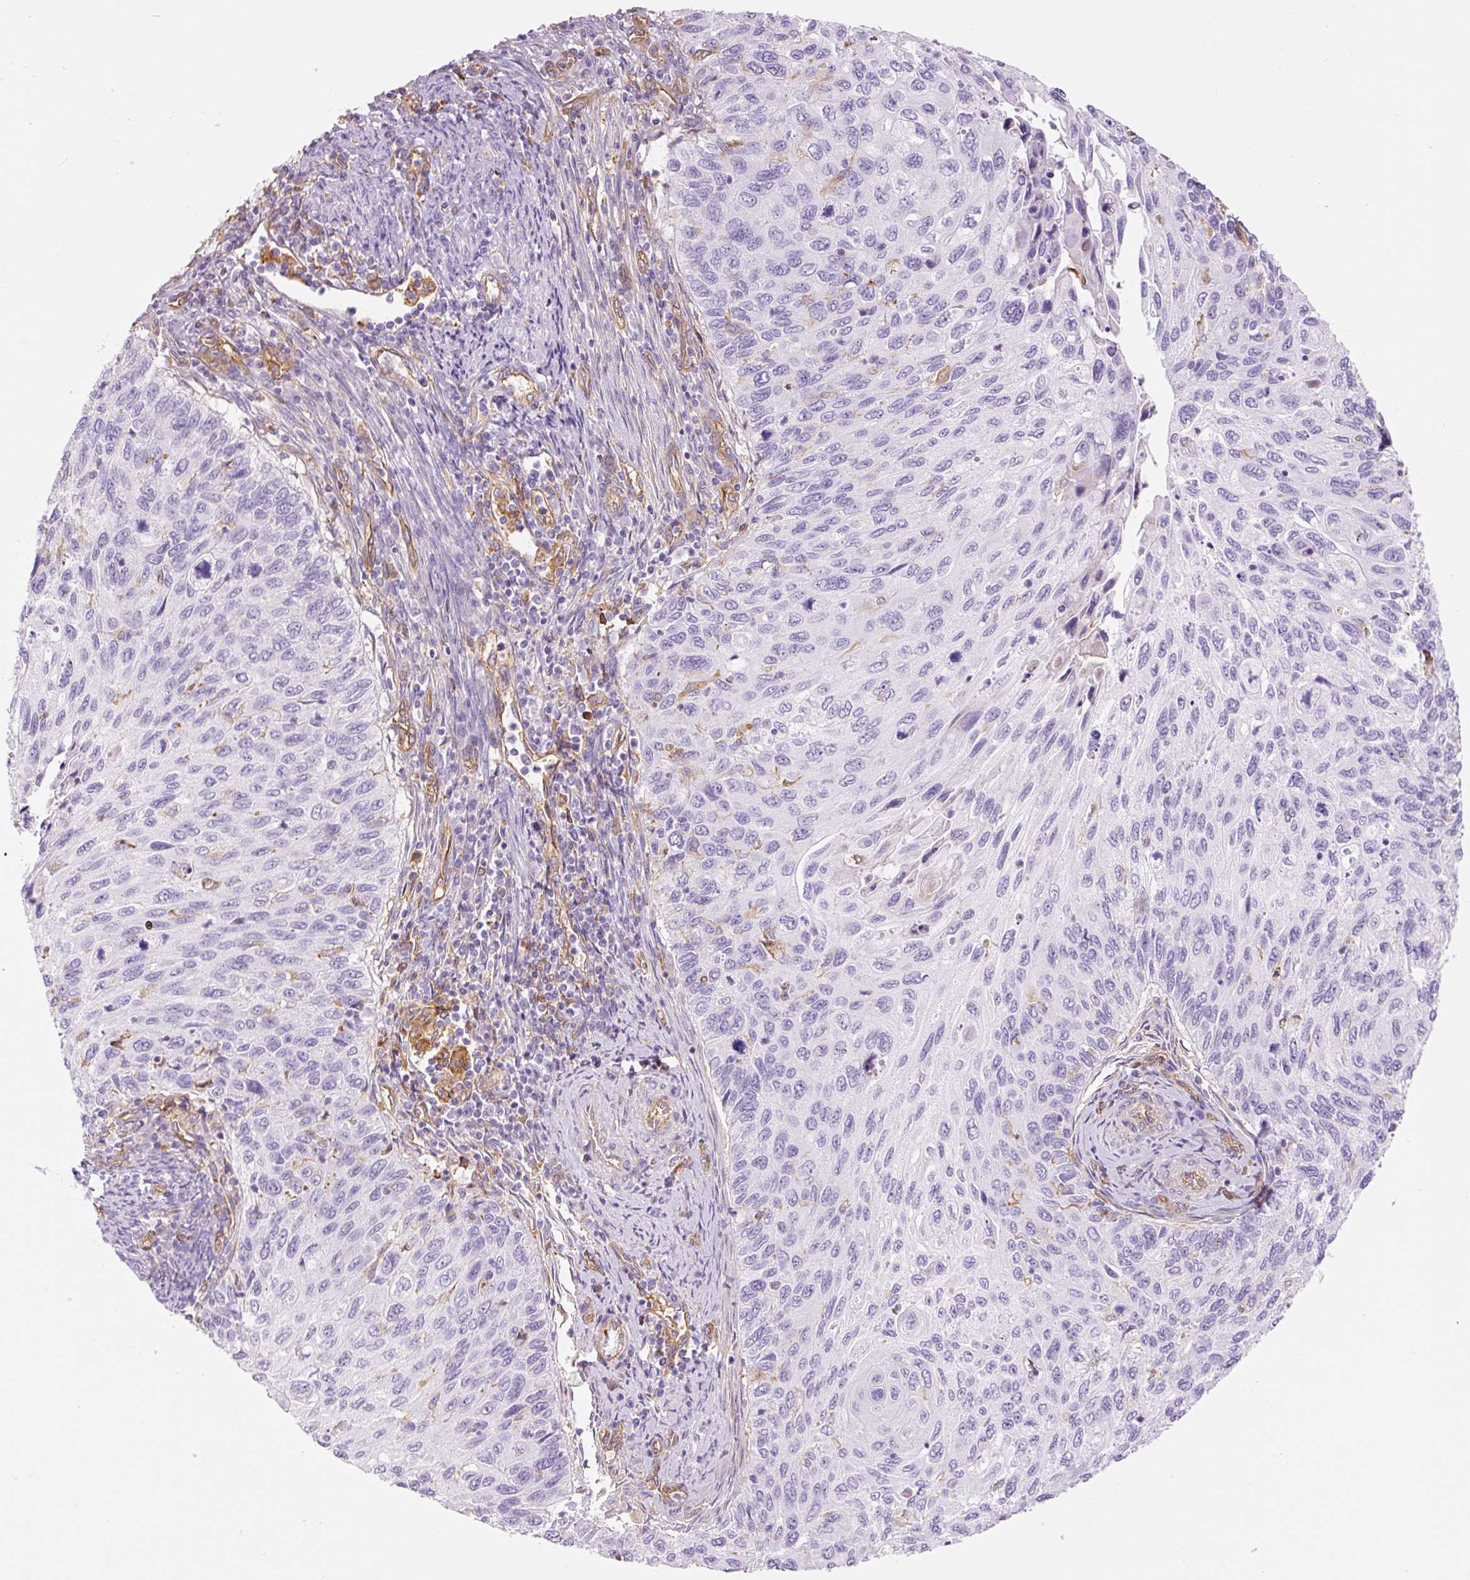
{"staining": {"intensity": "negative", "quantity": "none", "location": "none"}, "tissue": "cervical cancer", "cell_type": "Tumor cells", "image_type": "cancer", "snomed": [{"axis": "morphology", "description": "Squamous cell carcinoma, NOS"}, {"axis": "topography", "description": "Cervix"}], "caption": "This is an immunohistochemistry histopathology image of squamous cell carcinoma (cervical). There is no staining in tumor cells.", "gene": "IL10RB", "patient": {"sex": "female", "age": 70}}